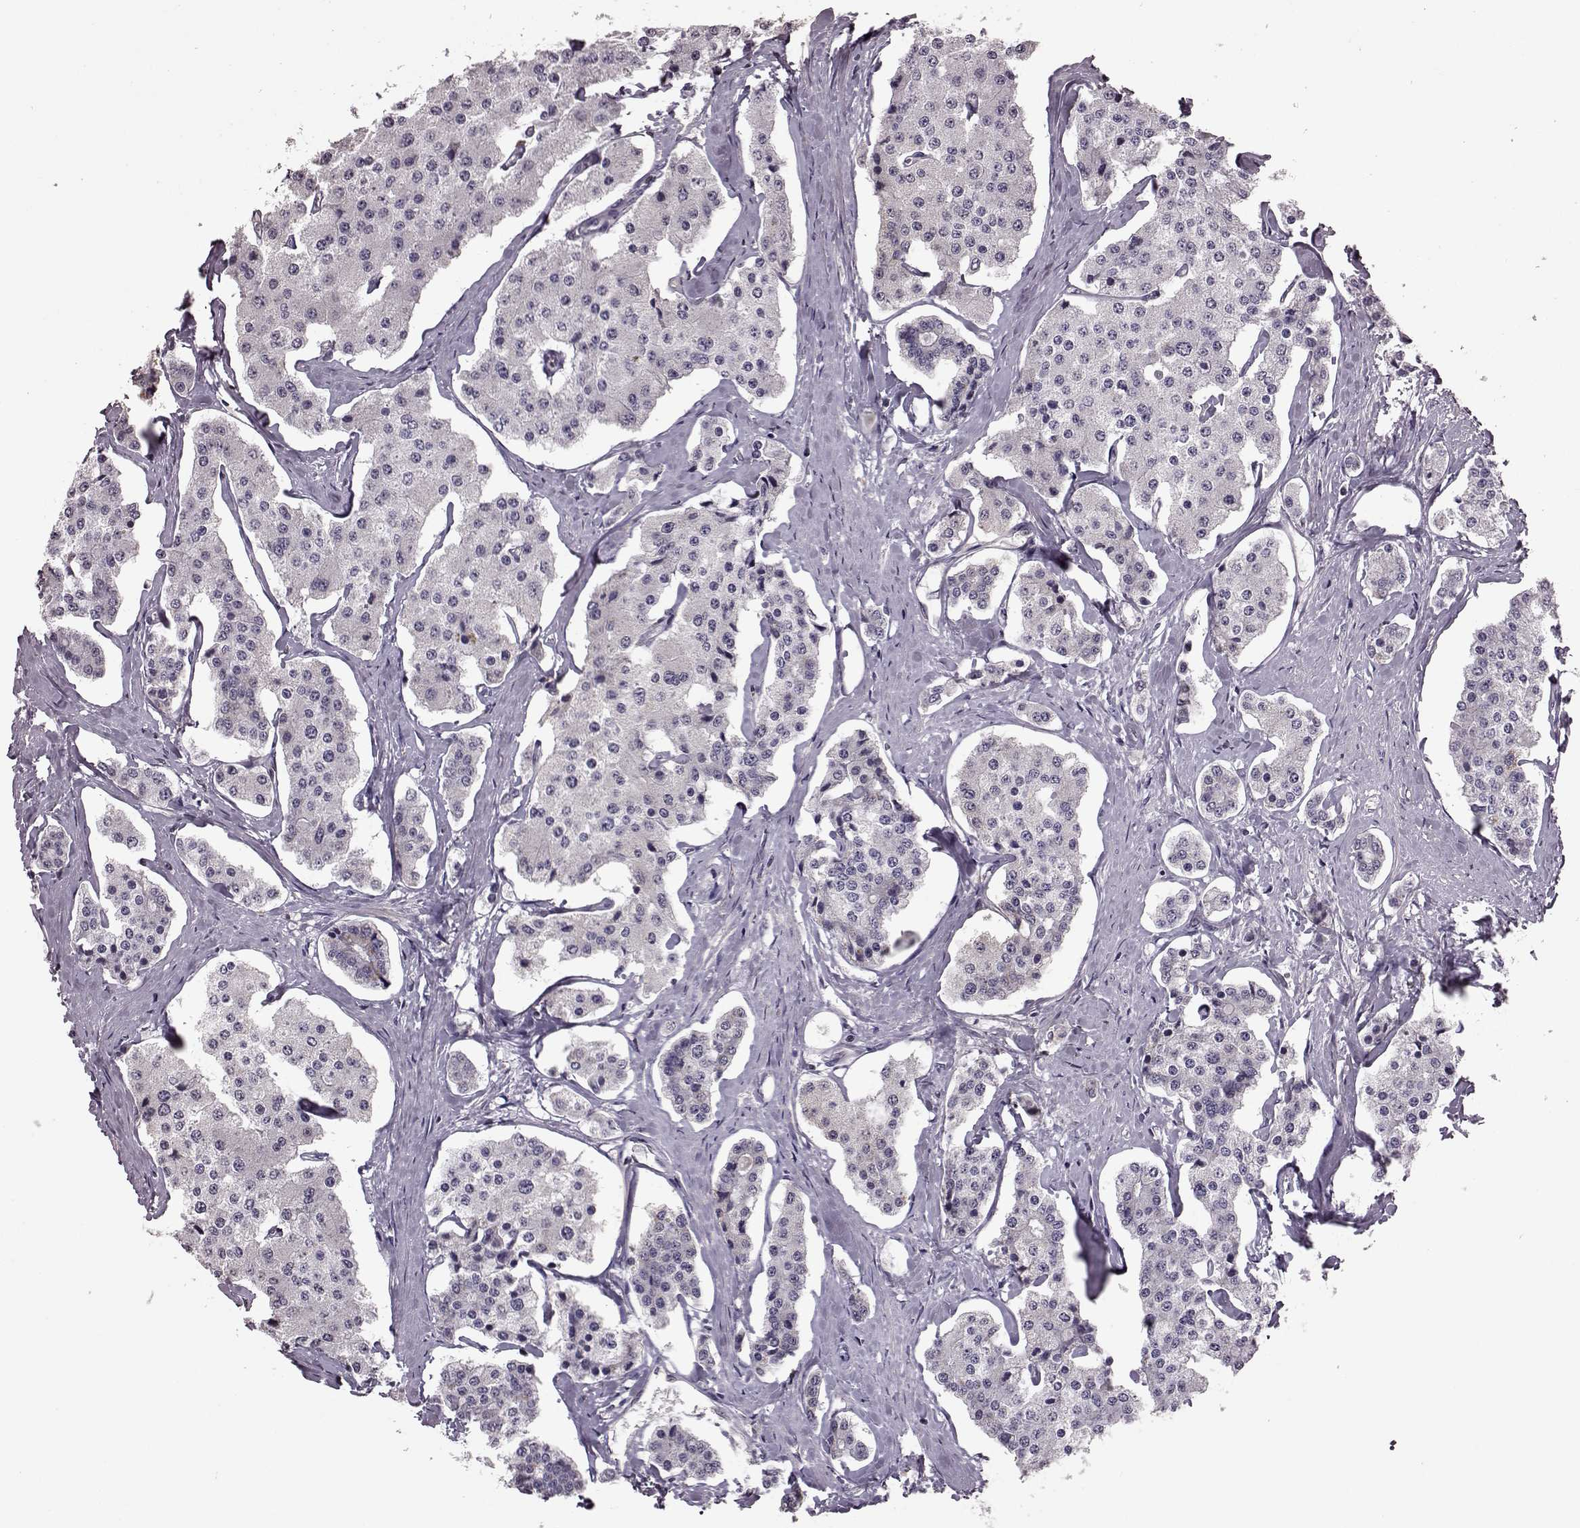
{"staining": {"intensity": "negative", "quantity": "none", "location": "none"}, "tissue": "carcinoid", "cell_type": "Tumor cells", "image_type": "cancer", "snomed": [{"axis": "morphology", "description": "Carcinoid, malignant, NOS"}, {"axis": "topography", "description": "Small intestine"}], "caption": "High magnification brightfield microscopy of malignant carcinoid stained with DAB (3,3'-diaminobenzidine) (brown) and counterstained with hematoxylin (blue): tumor cells show no significant positivity.", "gene": "CDC42SE1", "patient": {"sex": "female", "age": 65}}